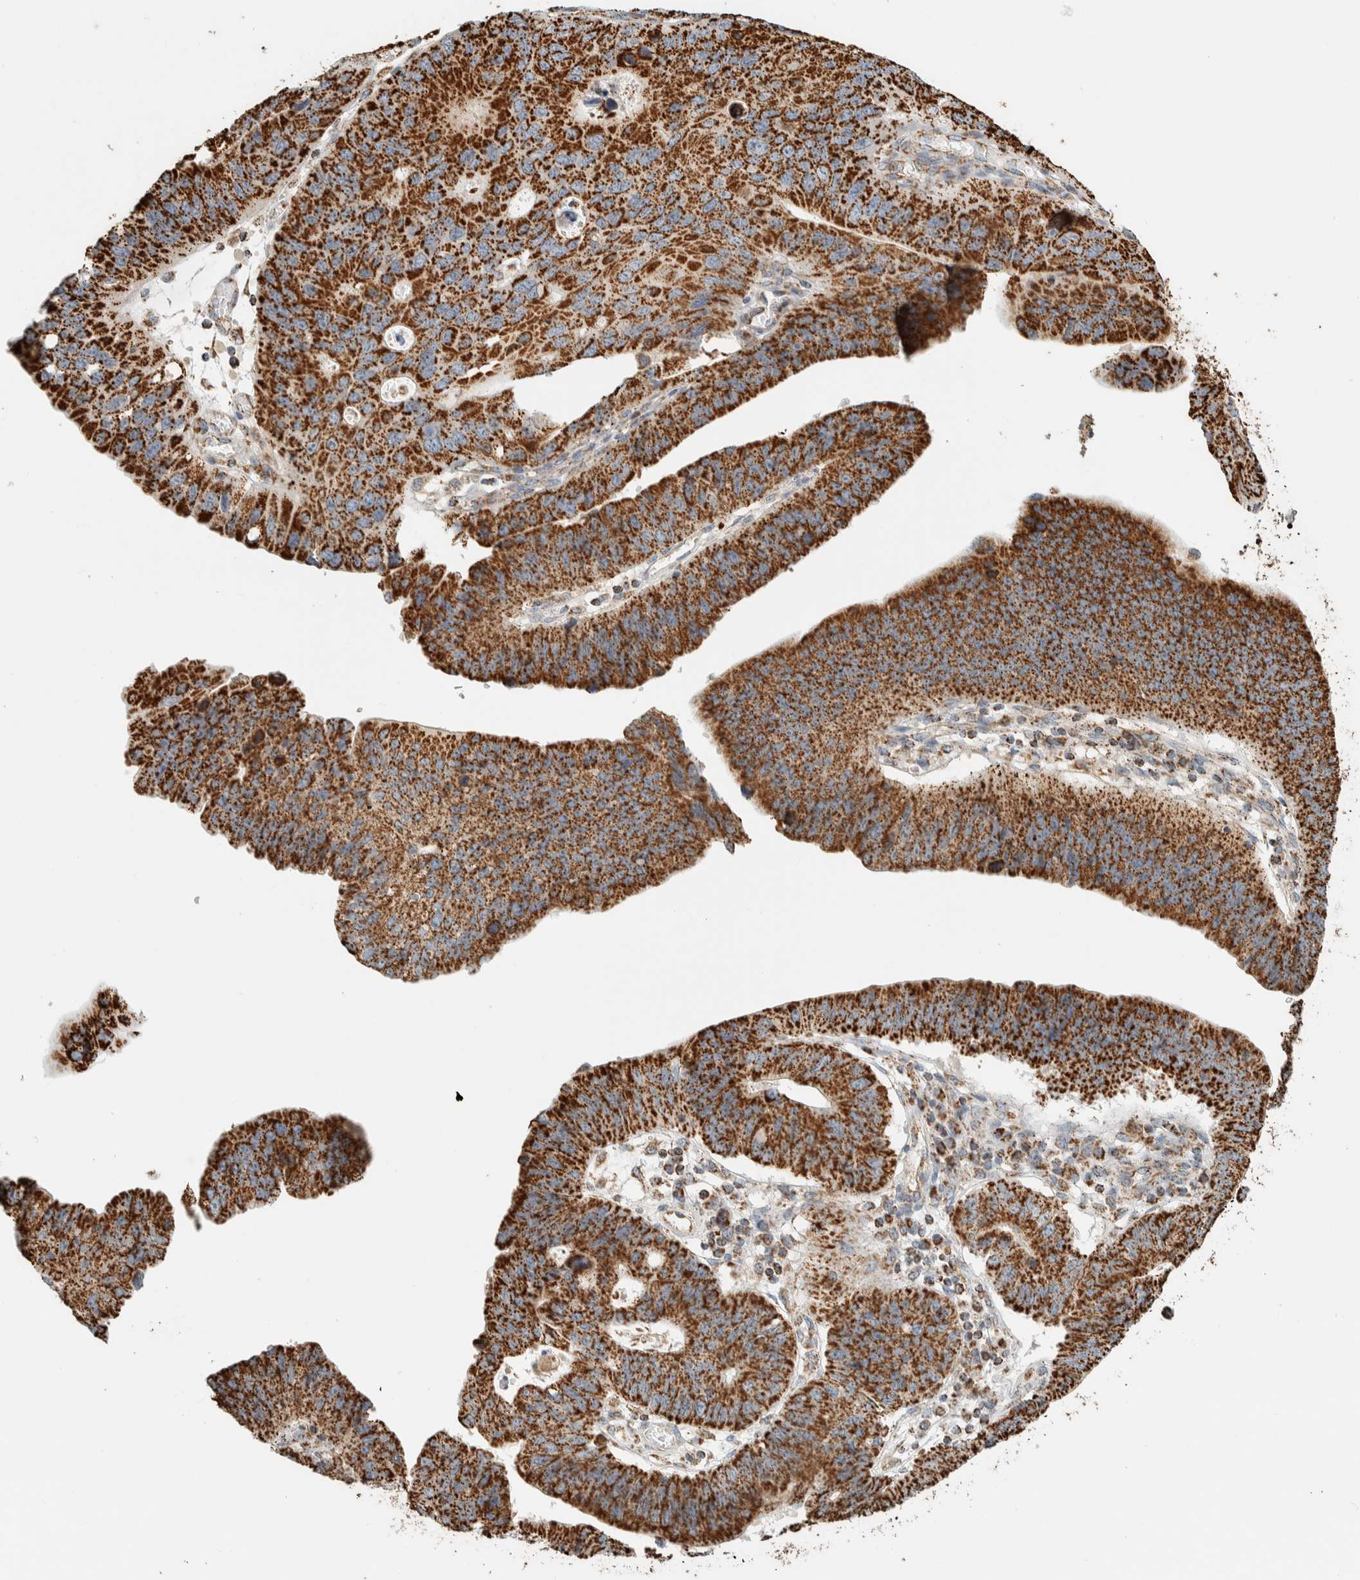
{"staining": {"intensity": "strong", "quantity": ">75%", "location": "cytoplasmic/membranous"}, "tissue": "stomach cancer", "cell_type": "Tumor cells", "image_type": "cancer", "snomed": [{"axis": "morphology", "description": "Adenocarcinoma, NOS"}, {"axis": "topography", "description": "Stomach"}], "caption": "Adenocarcinoma (stomach) tissue reveals strong cytoplasmic/membranous positivity in approximately >75% of tumor cells, visualized by immunohistochemistry. (IHC, brightfield microscopy, high magnification).", "gene": "ZNF454", "patient": {"sex": "male", "age": 59}}